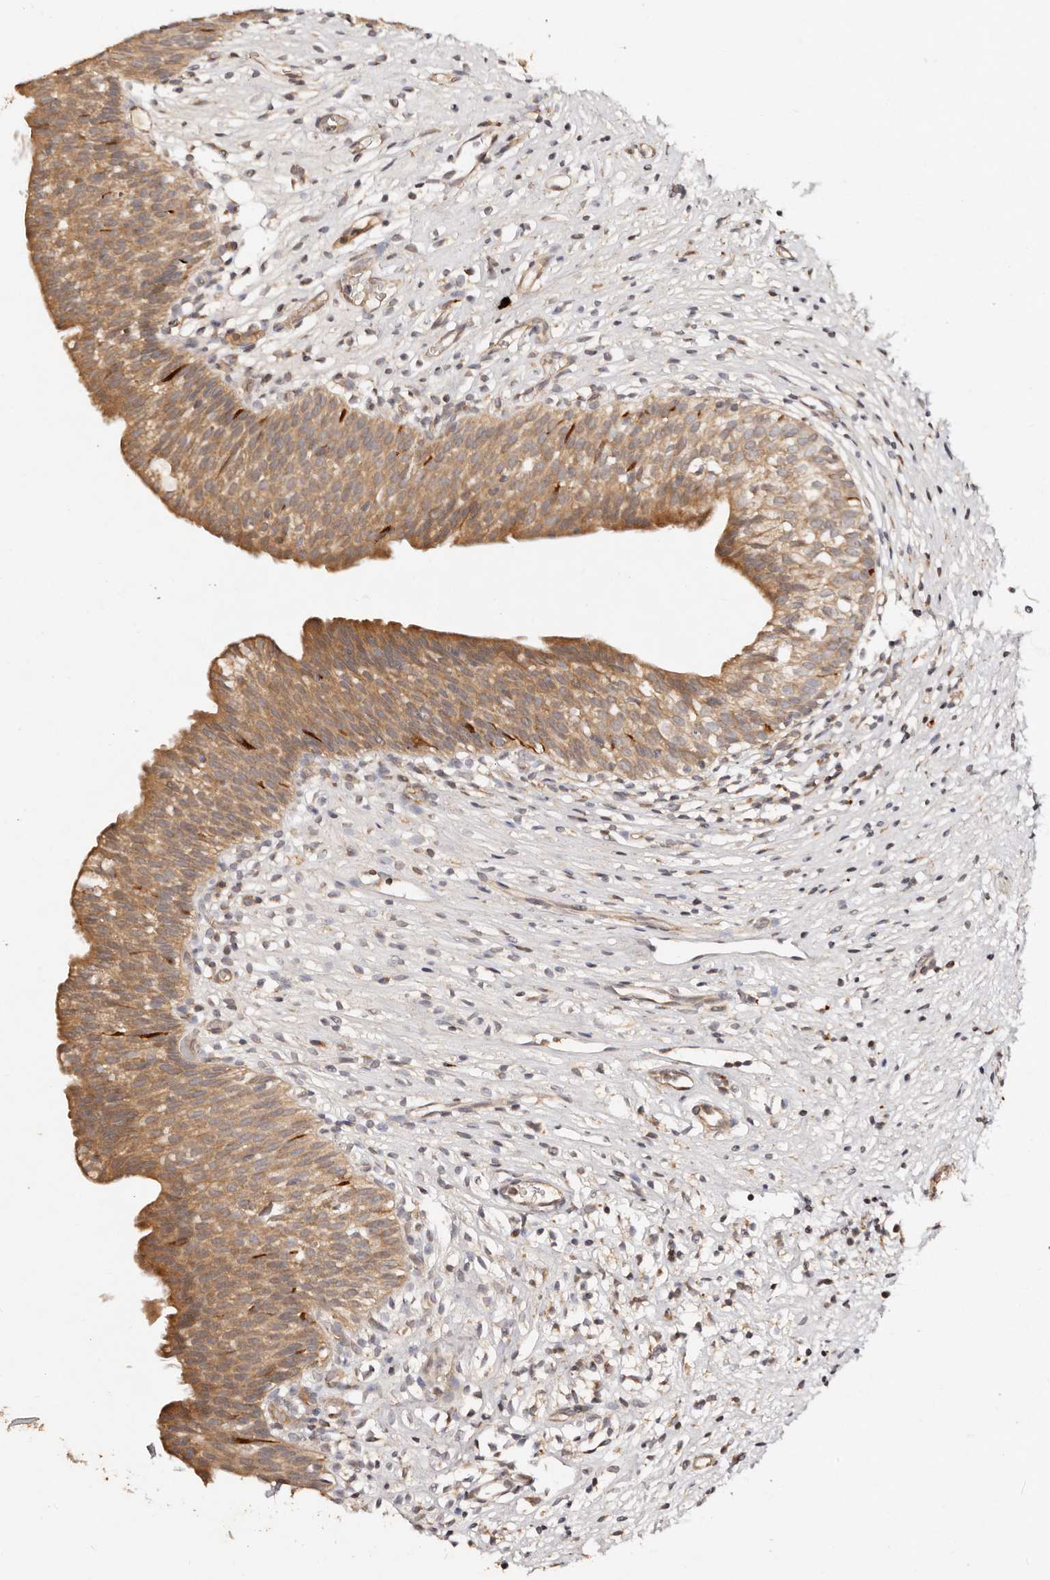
{"staining": {"intensity": "moderate", "quantity": ">75%", "location": "cytoplasmic/membranous"}, "tissue": "urinary bladder", "cell_type": "Urothelial cells", "image_type": "normal", "snomed": [{"axis": "morphology", "description": "Normal tissue, NOS"}, {"axis": "topography", "description": "Urinary bladder"}], "caption": "A photomicrograph of human urinary bladder stained for a protein shows moderate cytoplasmic/membranous brown staining in urothelial cells. The protein of interest is stained brown, and the nuclei are stained in blue (DAB IHC with brightfield microscopy, high magnification).", "gene": "DENND11", "patient": {"sex": "male", "age": 1}}